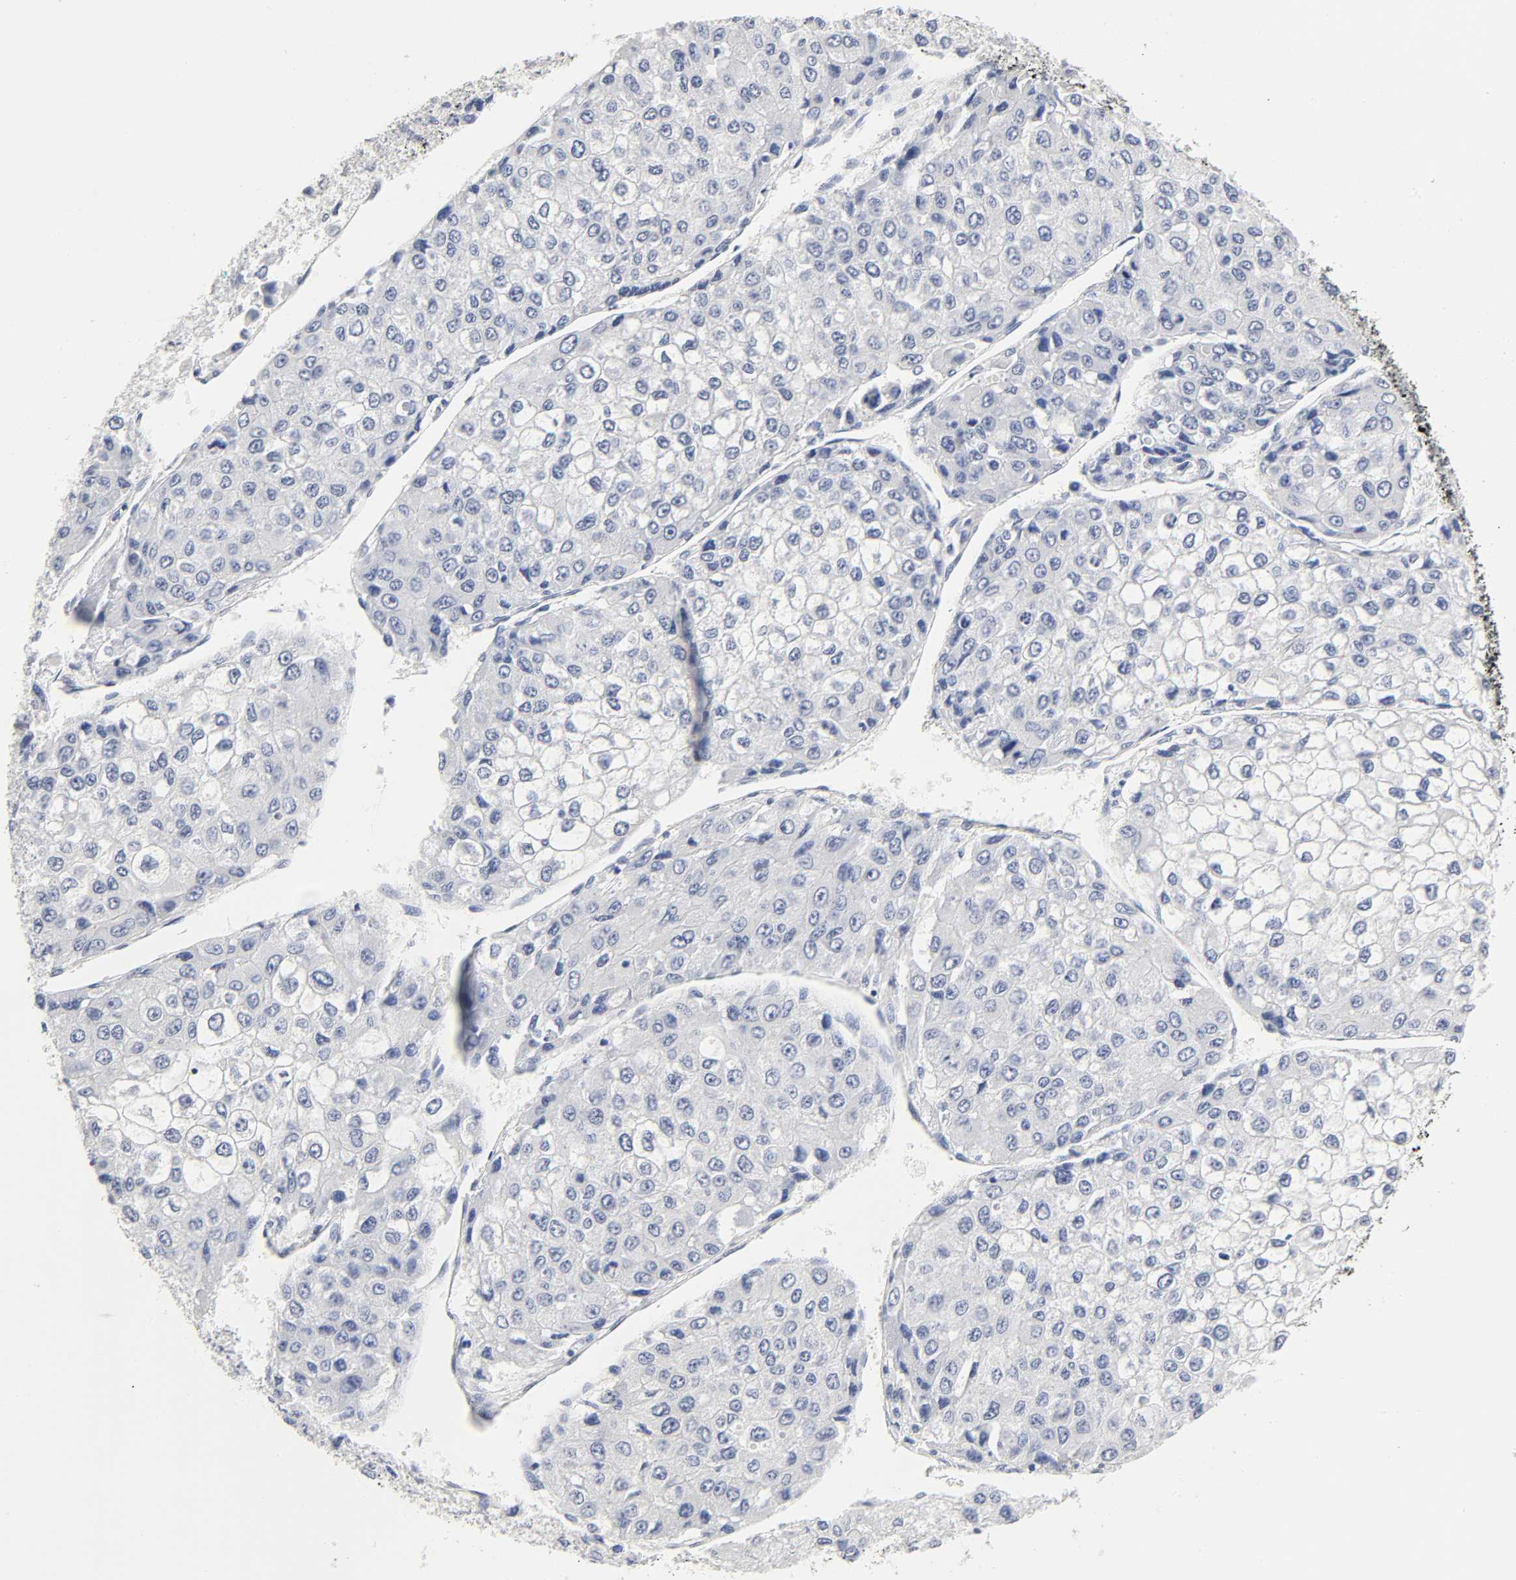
{"staining": {"intensity": "negative", "quantity": "none", "location": "none"}, "tissue": "liver cancer", "cell_type": "Tumor cells", "image_type": "cancer", "snomed": [{"axis": "morphology", "description": "Carcinoma, Hepatocellular, NOS"}, {"axis": "topography", "description": "Liver"}], "caption": "High magnification brightfield microscopy of hepatocellular carcinoma (liver) stained with DAB (brown) and counterstained with hematoxylin (blue): tumor cells show no significant staining.", "gene": "NFATC1", "patient": {"sex": "female", "age": 66}}